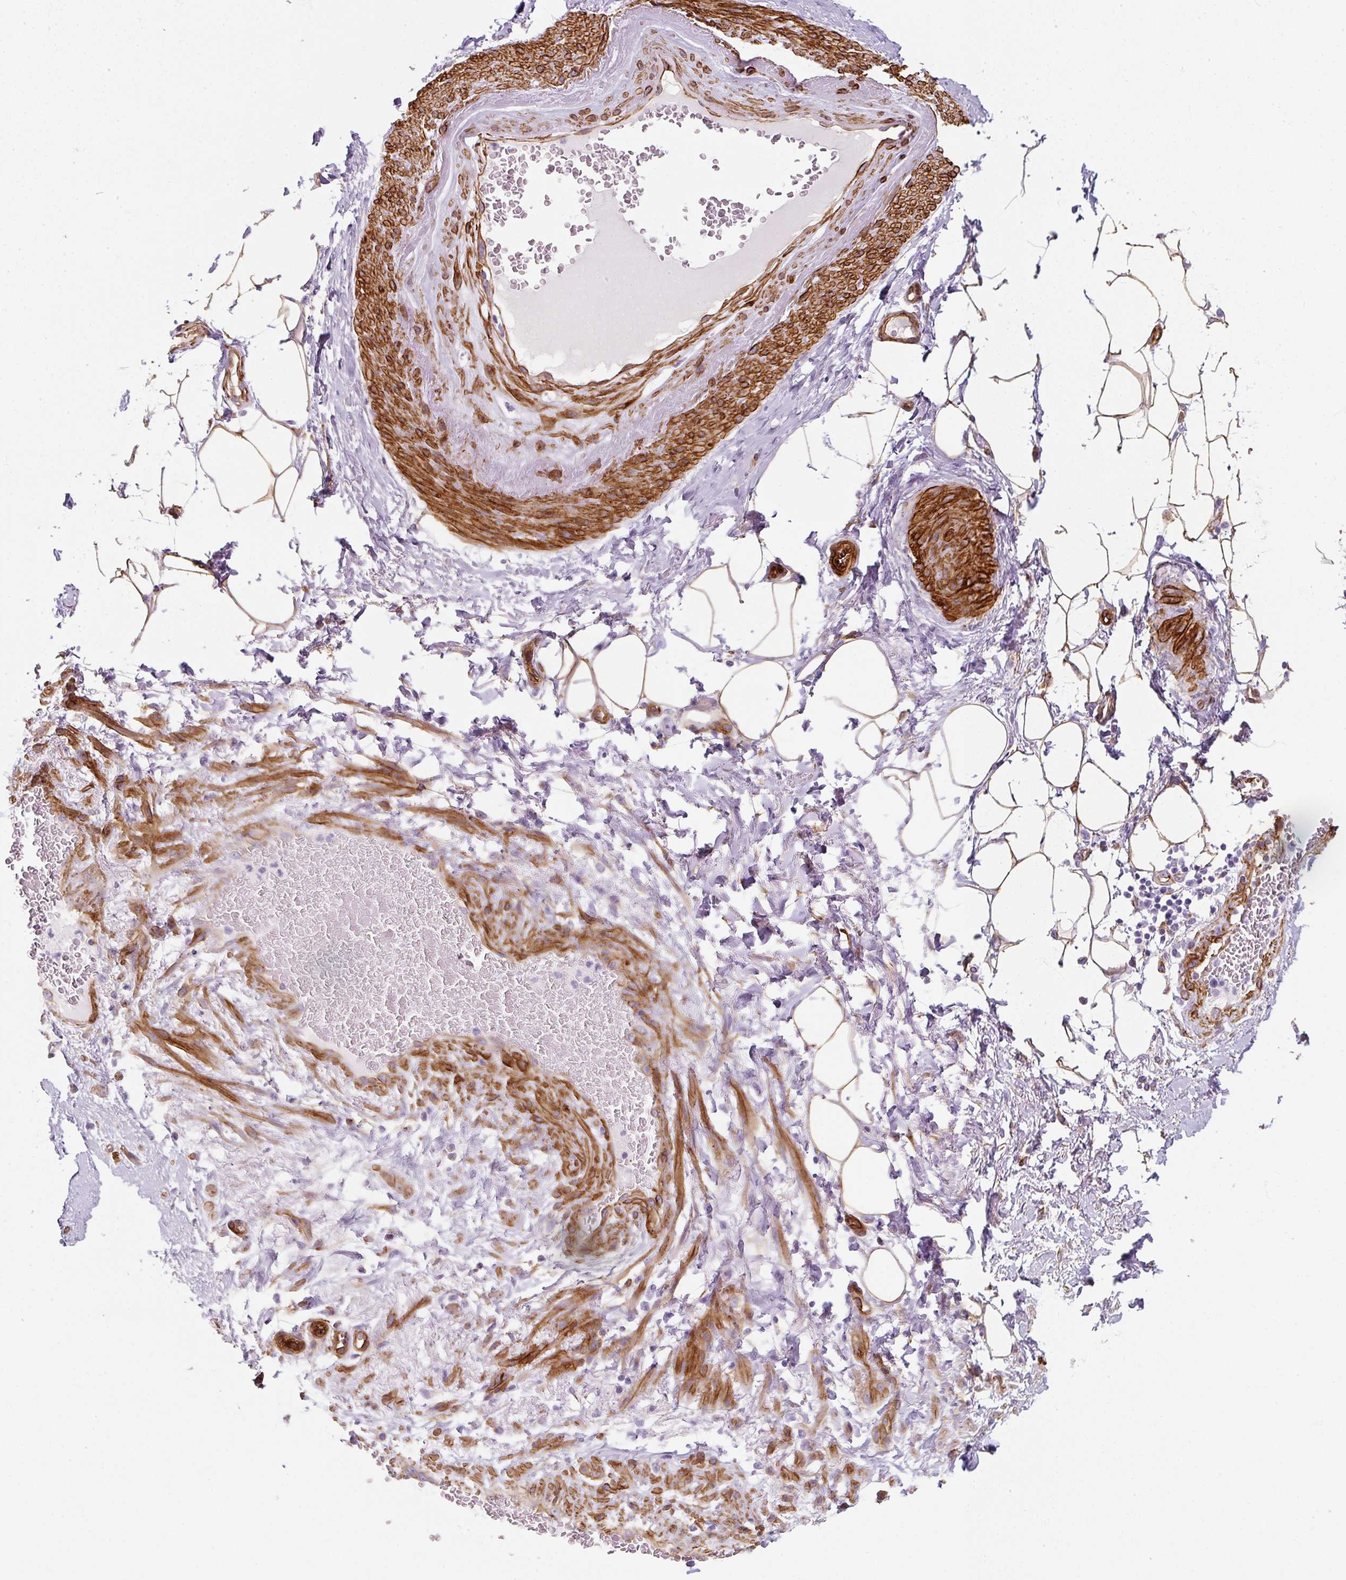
{"staining": {"intensity": "moderate", "quantity": ">75%", "location": "cytoplasmic/membranous"}, "tissue": "adipose tissue", "cell_type": "Adipocytes", "image_type": "normal", "snomed": [{"axis": "morphology", "description": "Normal tissue, NOS"}, {"axis": "topography", "description": "Vagina"}, {"axis": "topography", "description": "Peripheral nerve tissue"}], "caption": "Adipocytes display medium levels of moderate cytoplasmic/membranous staining in approximately >75% of cells in normal human adipose tissue. (Stains: DAB in brown, nuclei in blue, Microscopy: brightfield microscopy at high magnification).", "gene": "CAVIN3", "patient": {"sex": "female", "age": 71}}